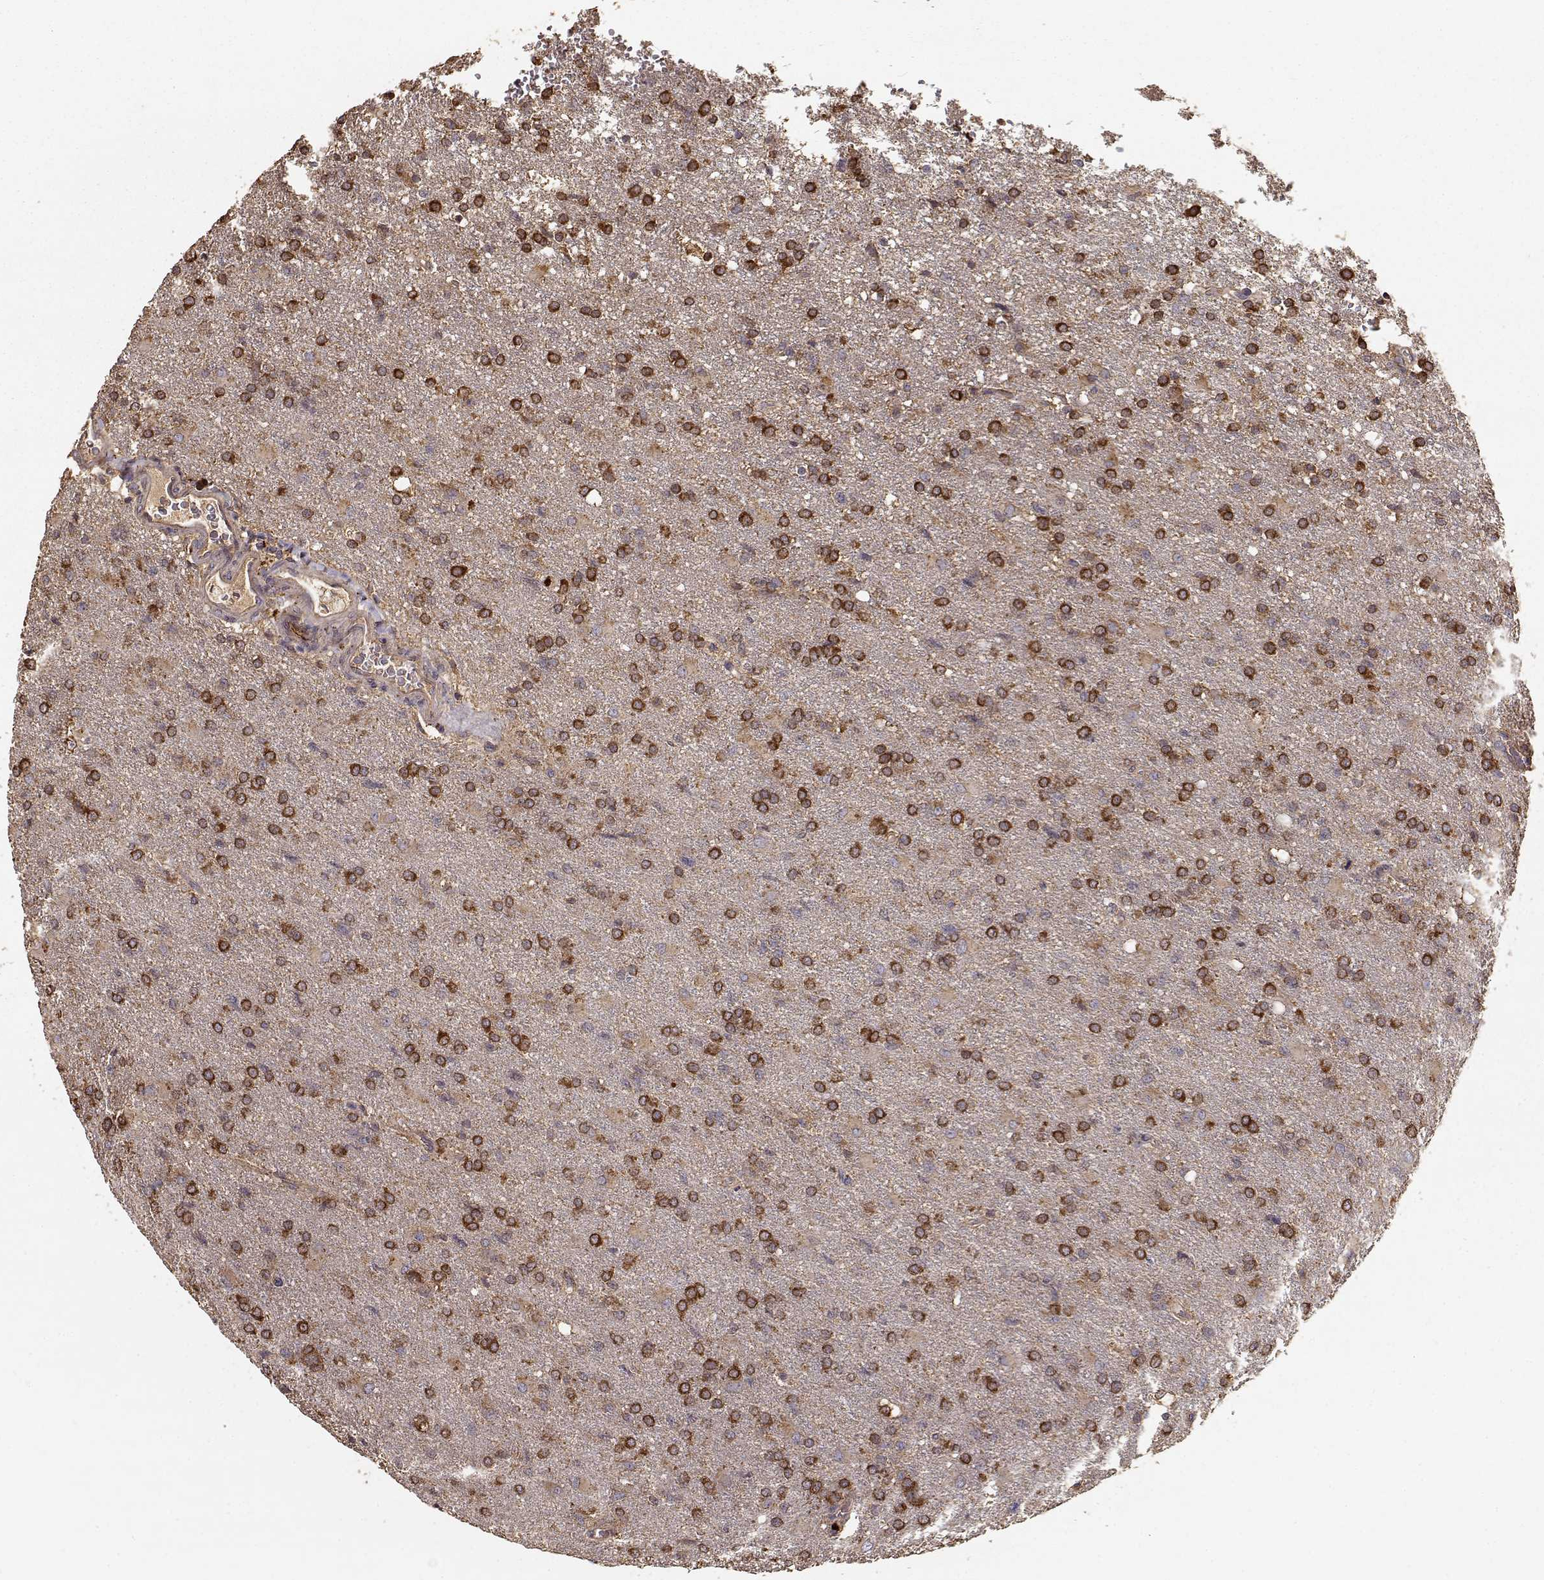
{"staining": {"intensity": "strong", "quantity": ">75%", "location": "cytoplasmic/membranous"}, "tissue": "glioma", "cell_type": "Tumor cells", "image_type": "cancer", "snomed": [{"axis": "morphology", "description": "Glioma, malignant, High grade"}, {"axis": "topography", "description": "Brain"}], "caption": "Strong cytoplasmic/membranous protein expression is appreciated in approximately >75% of tumor cells in glioma.", "gene": "TARS3", "patient": {"sex": "male", "age": 68}}